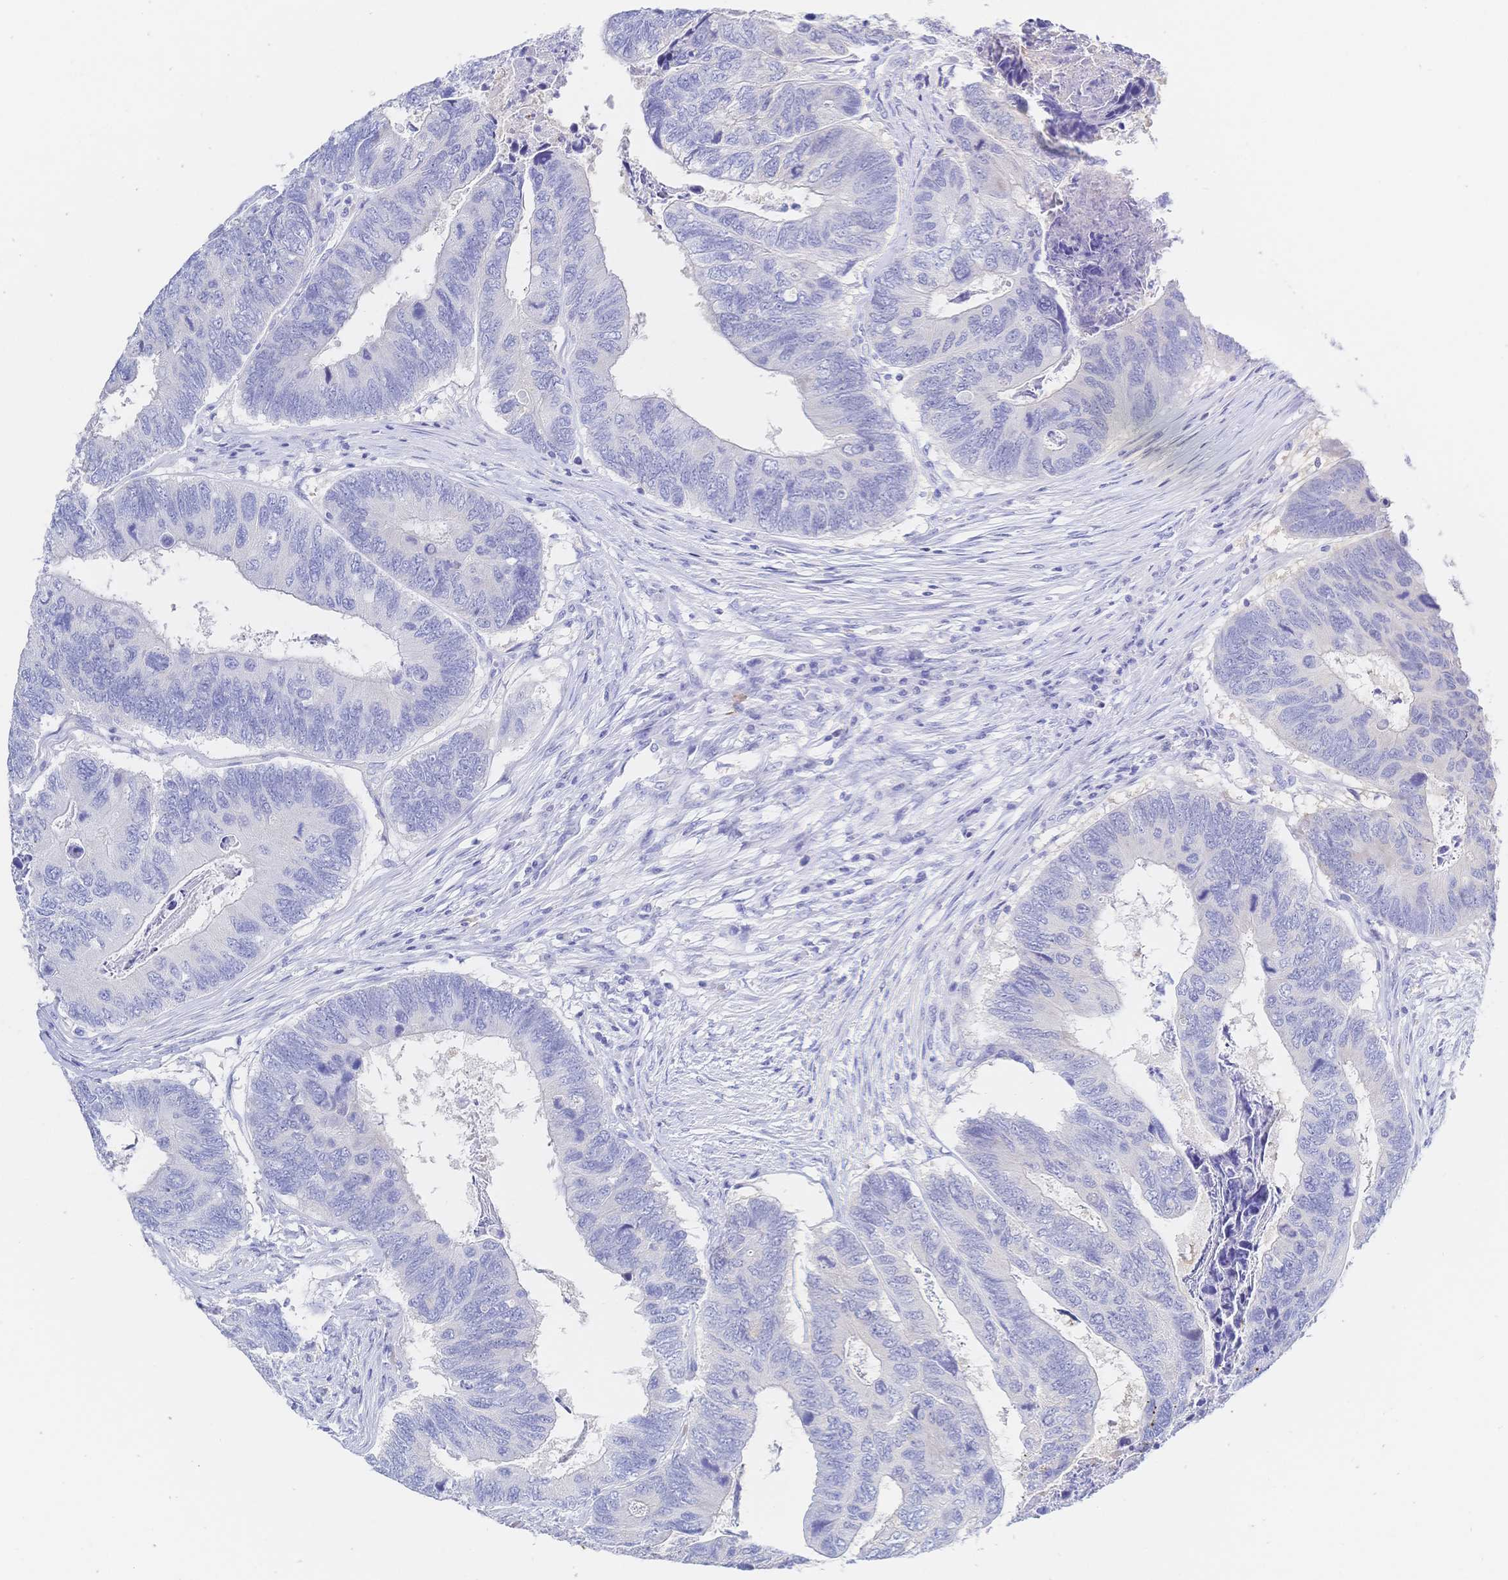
{"staining": {"intensity": "moderate", "quantity": "<25%", "location": "cytoplasmic/membranous"}, "tissue": "colorectal cancer", "cell_type": "Tumor cells", "image_type": "cancer", "snomed": [{"axis": "morphology", "description": "Adenocarcinoma, NOS"}, {"axis": "topography", "description": "Colon"}], "caption": "Human colorectal adenocarcinoma stained with a protein marker displays moderate staining in tumor cells.", "gene": "RRM1", "patient": {"sex": "female", "age": 67}}